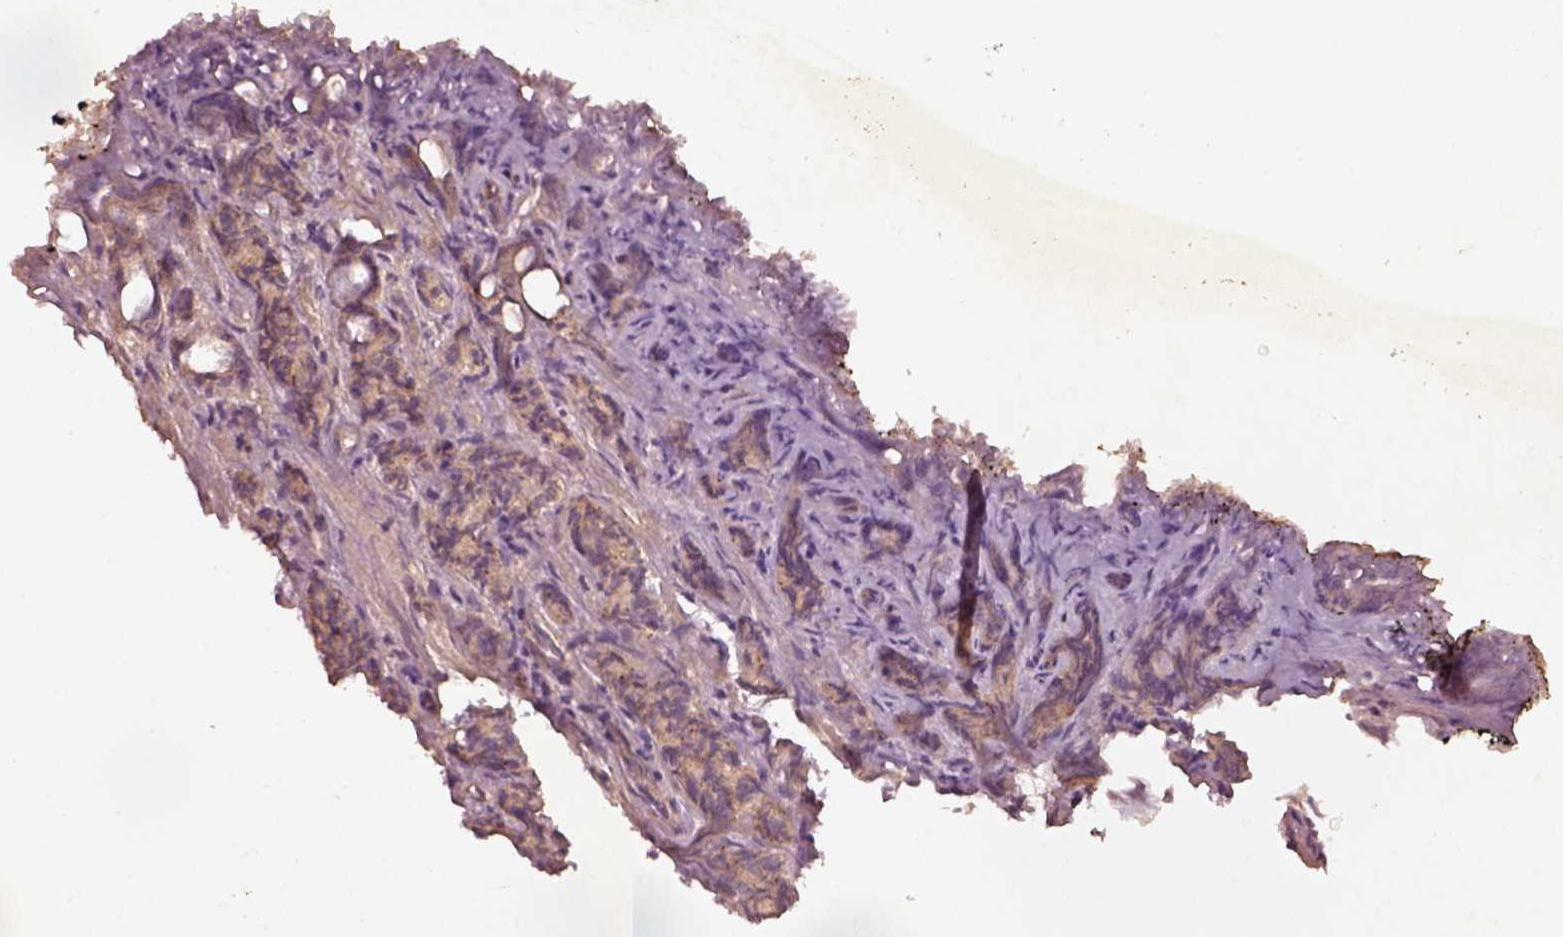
{"staining": {"intensity": "moderate", "quantity": ">75%", "location": "cytoplasmic/membranous"}, "tissue": "prostate cancer", "cell_type": "Tumor cells", "image_type": "cancer", "snomed": [{"axis": "morphology", "description": "Adenocarcinoma, High grade"}, {"axis": "topography", "description": "Prostate"}], "caption": "An IHC histopathology image of tumor tissue is shown. Protein staining in brown shows moderate cytoplasmic/membranous positivity in prostate adenocarcinoma (high-grade) within tumor cells.", "gene": "FAM234A", "patient": {"sex": "male", "age": 84}}